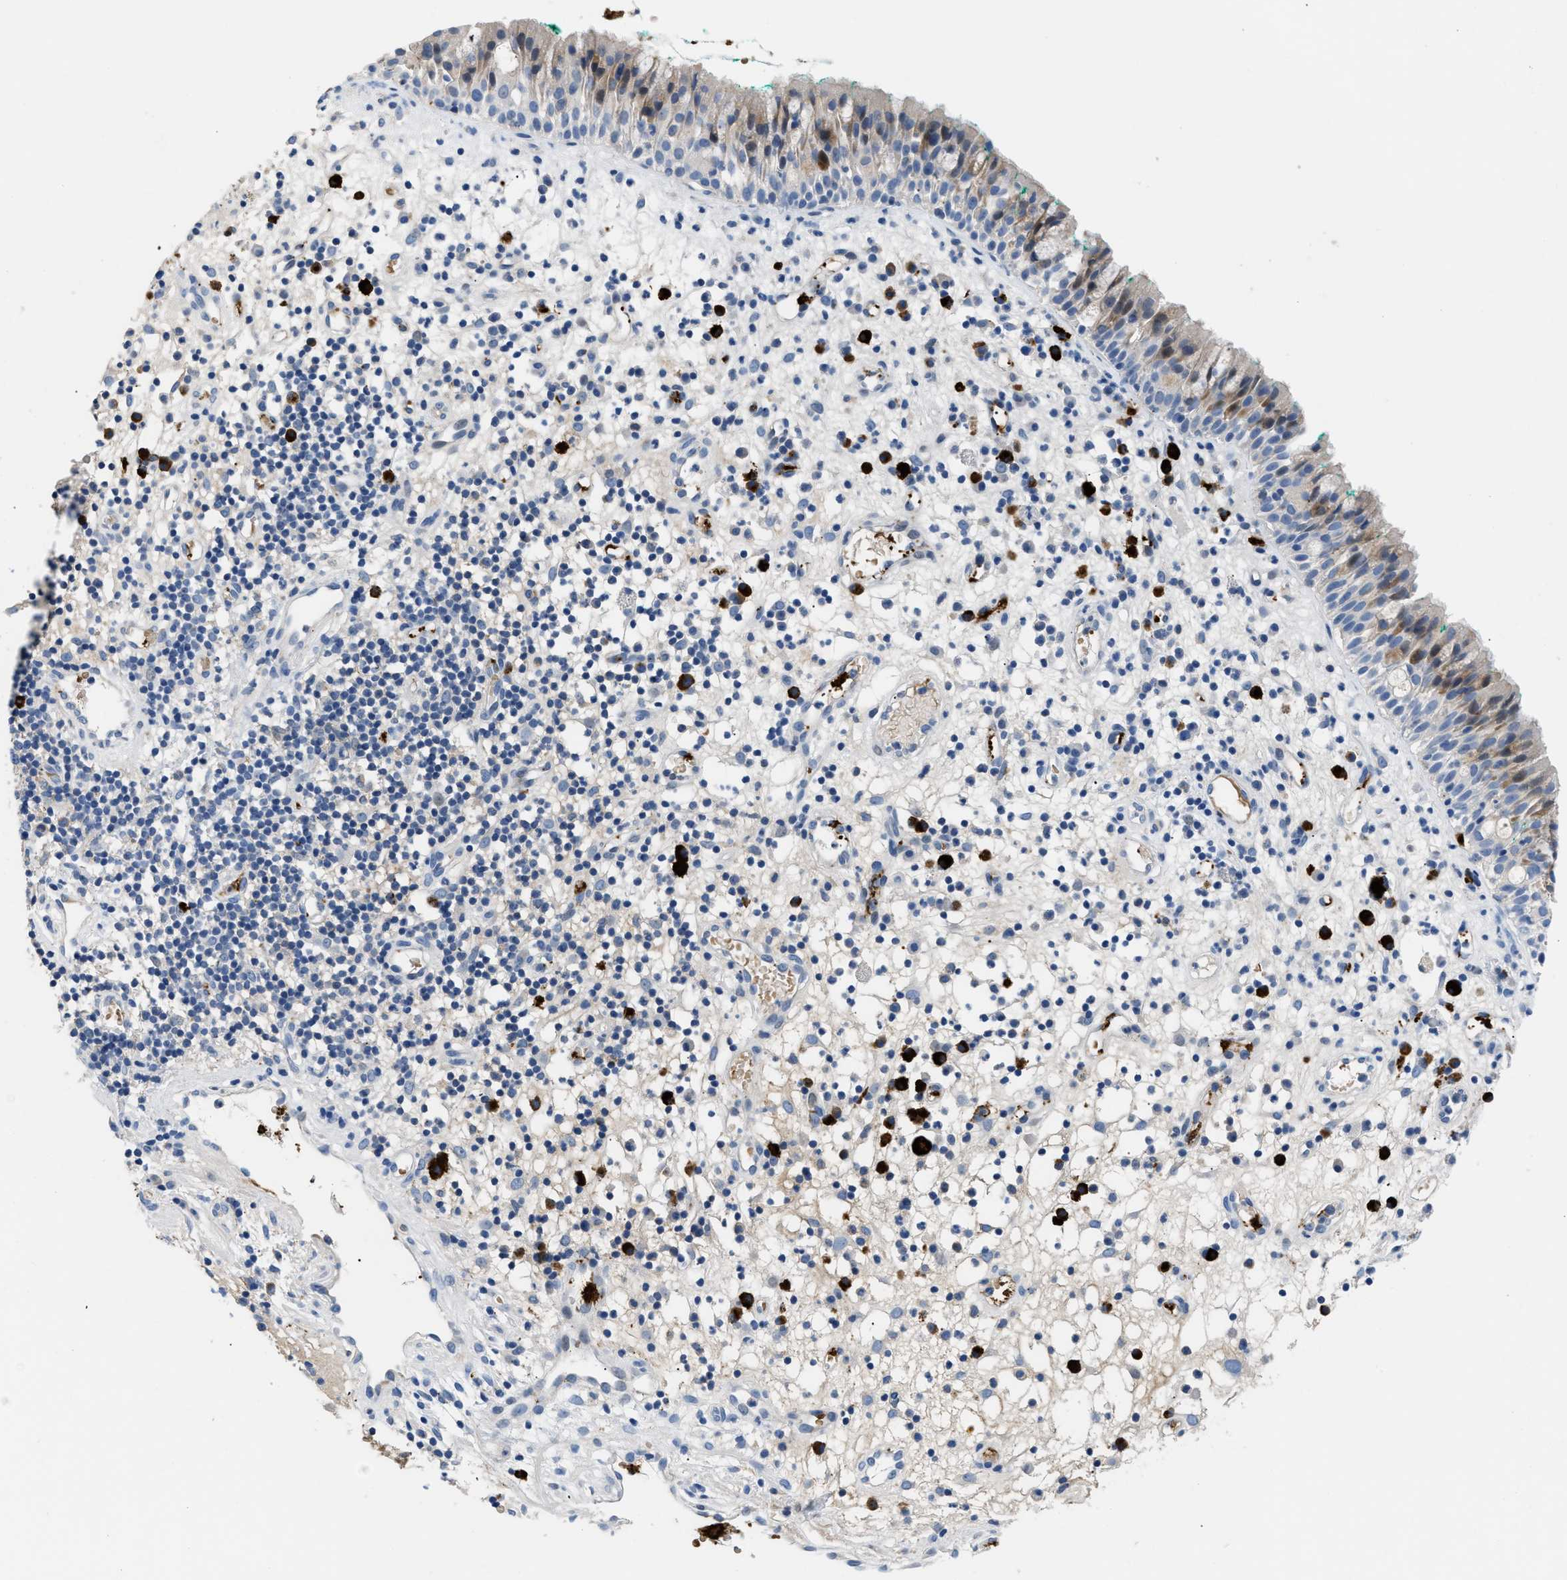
{"staining": {"intensity": "weak", "quantity": "<25%", "location": "cytoplasmic/membranous"}, "tissue": "nasopharynx", "cell_type": "Respiratory epithelial cells", "image_type": "normal", "snomed": [{"axis": "morphology", "description": "Normal tissue, NOS"}, {"axis": "morphology", "description": "Basal cell carcinoma"}, {"axis": "topography", "description": "Cartilage tissue"}, {"axis": "topography", "description": "Nasopharynx"}, {"axis": "topography", "description": "Oral tissue"}], "caption": "This is a histopathology image of IHC staining of unremarkable nasopharynx, which shows no positivity in respiratory epithelial cells. (DAB (3,3'-diaminobenzidine) IHC visualized using brightfield microscopy, high magnification).", "gene": "FGF18", "patient": {"sex": "female", "age": 77}}